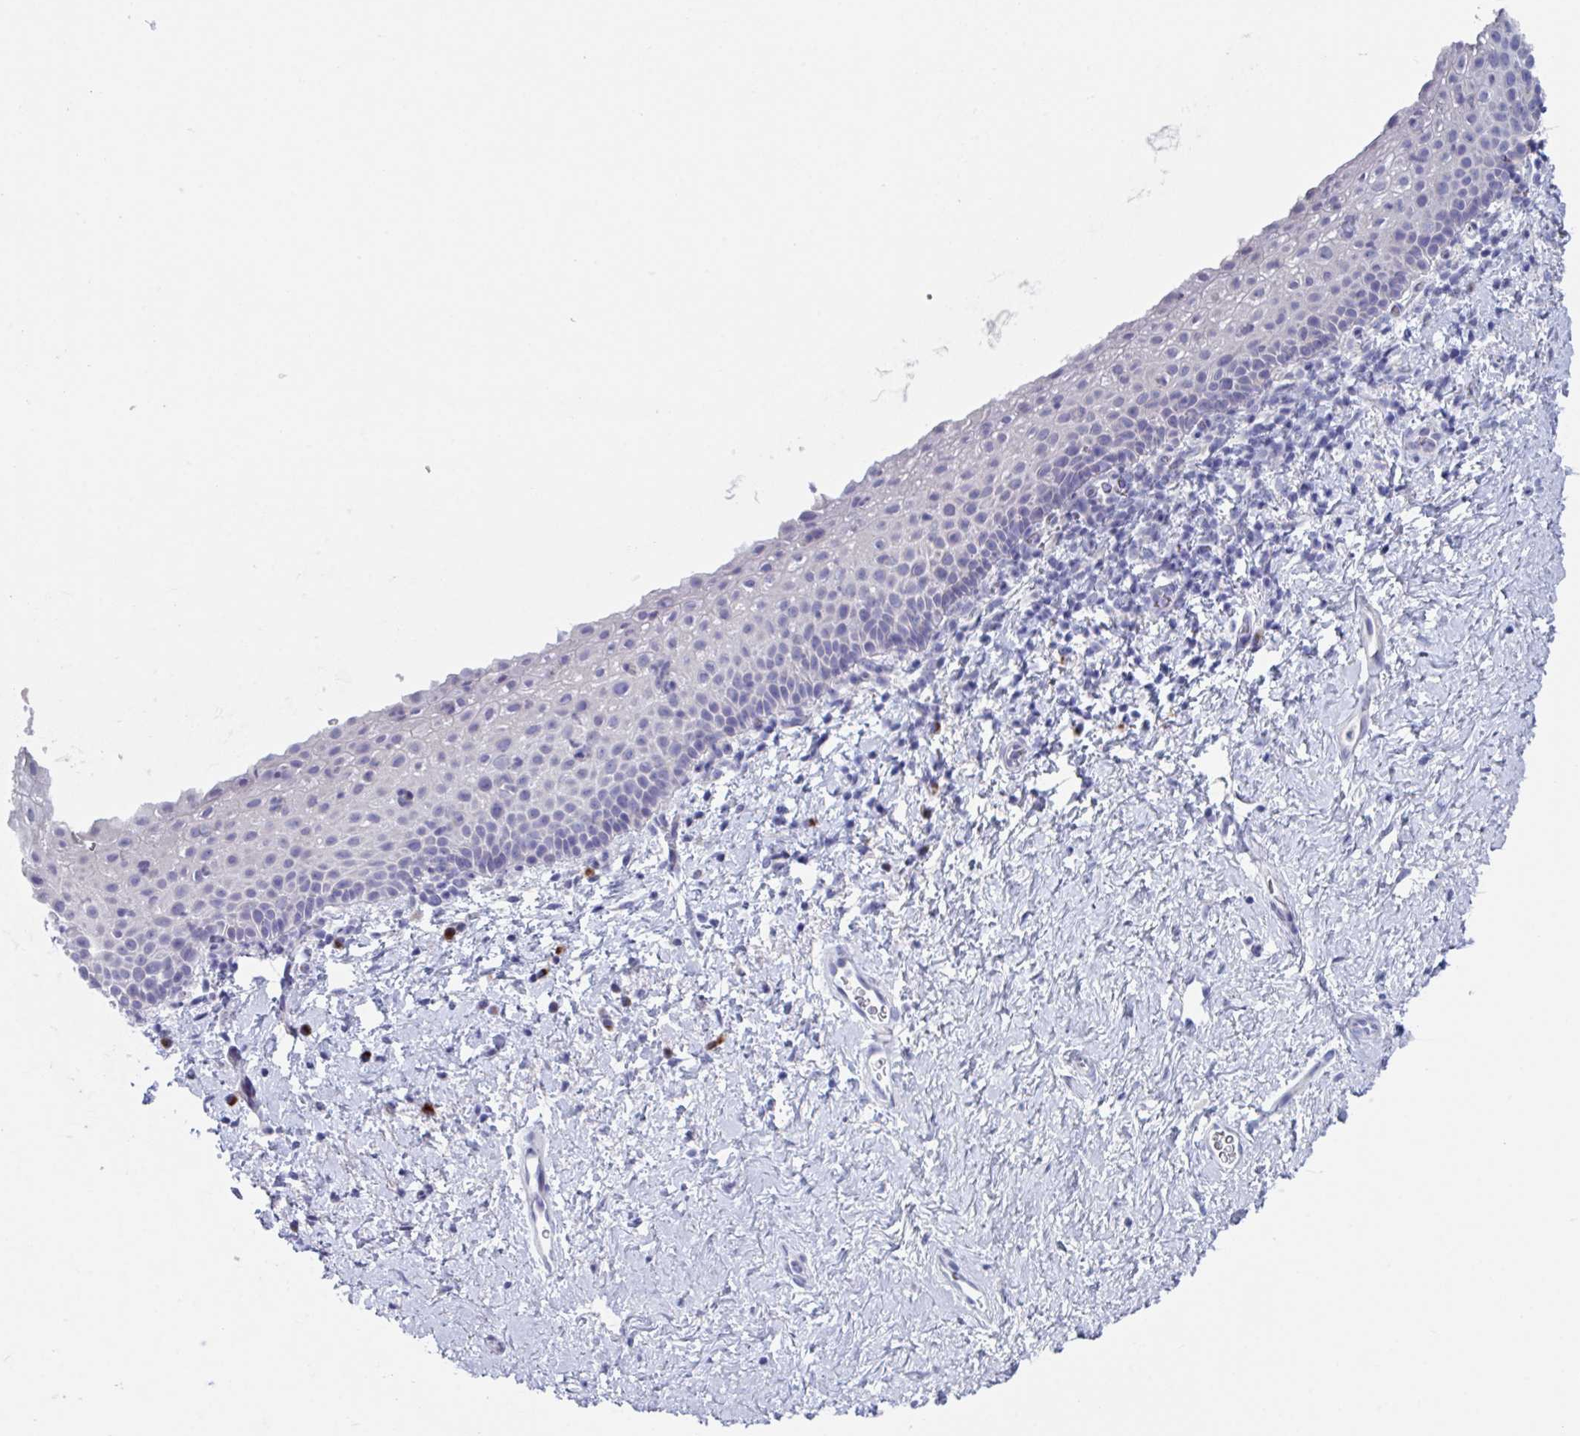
{"staining": {"intensity": "negative", "quantity": "none", "location": "none"}, "tissue": "vagina", "cell_type": "Squamous epithelial cells", "image_type": "normal", "snomed": [{"axis": "morphology", "description": "Normal tissue, NOS"}, {"axis": "topography", "description": "Vagina"}], "caption": "Histopathology image shows no protein positivity in squamous epithelial cells of unremarkable vagina.", "gene": "NT5C3B", "patient": {"sex": "female", "age": 61}}